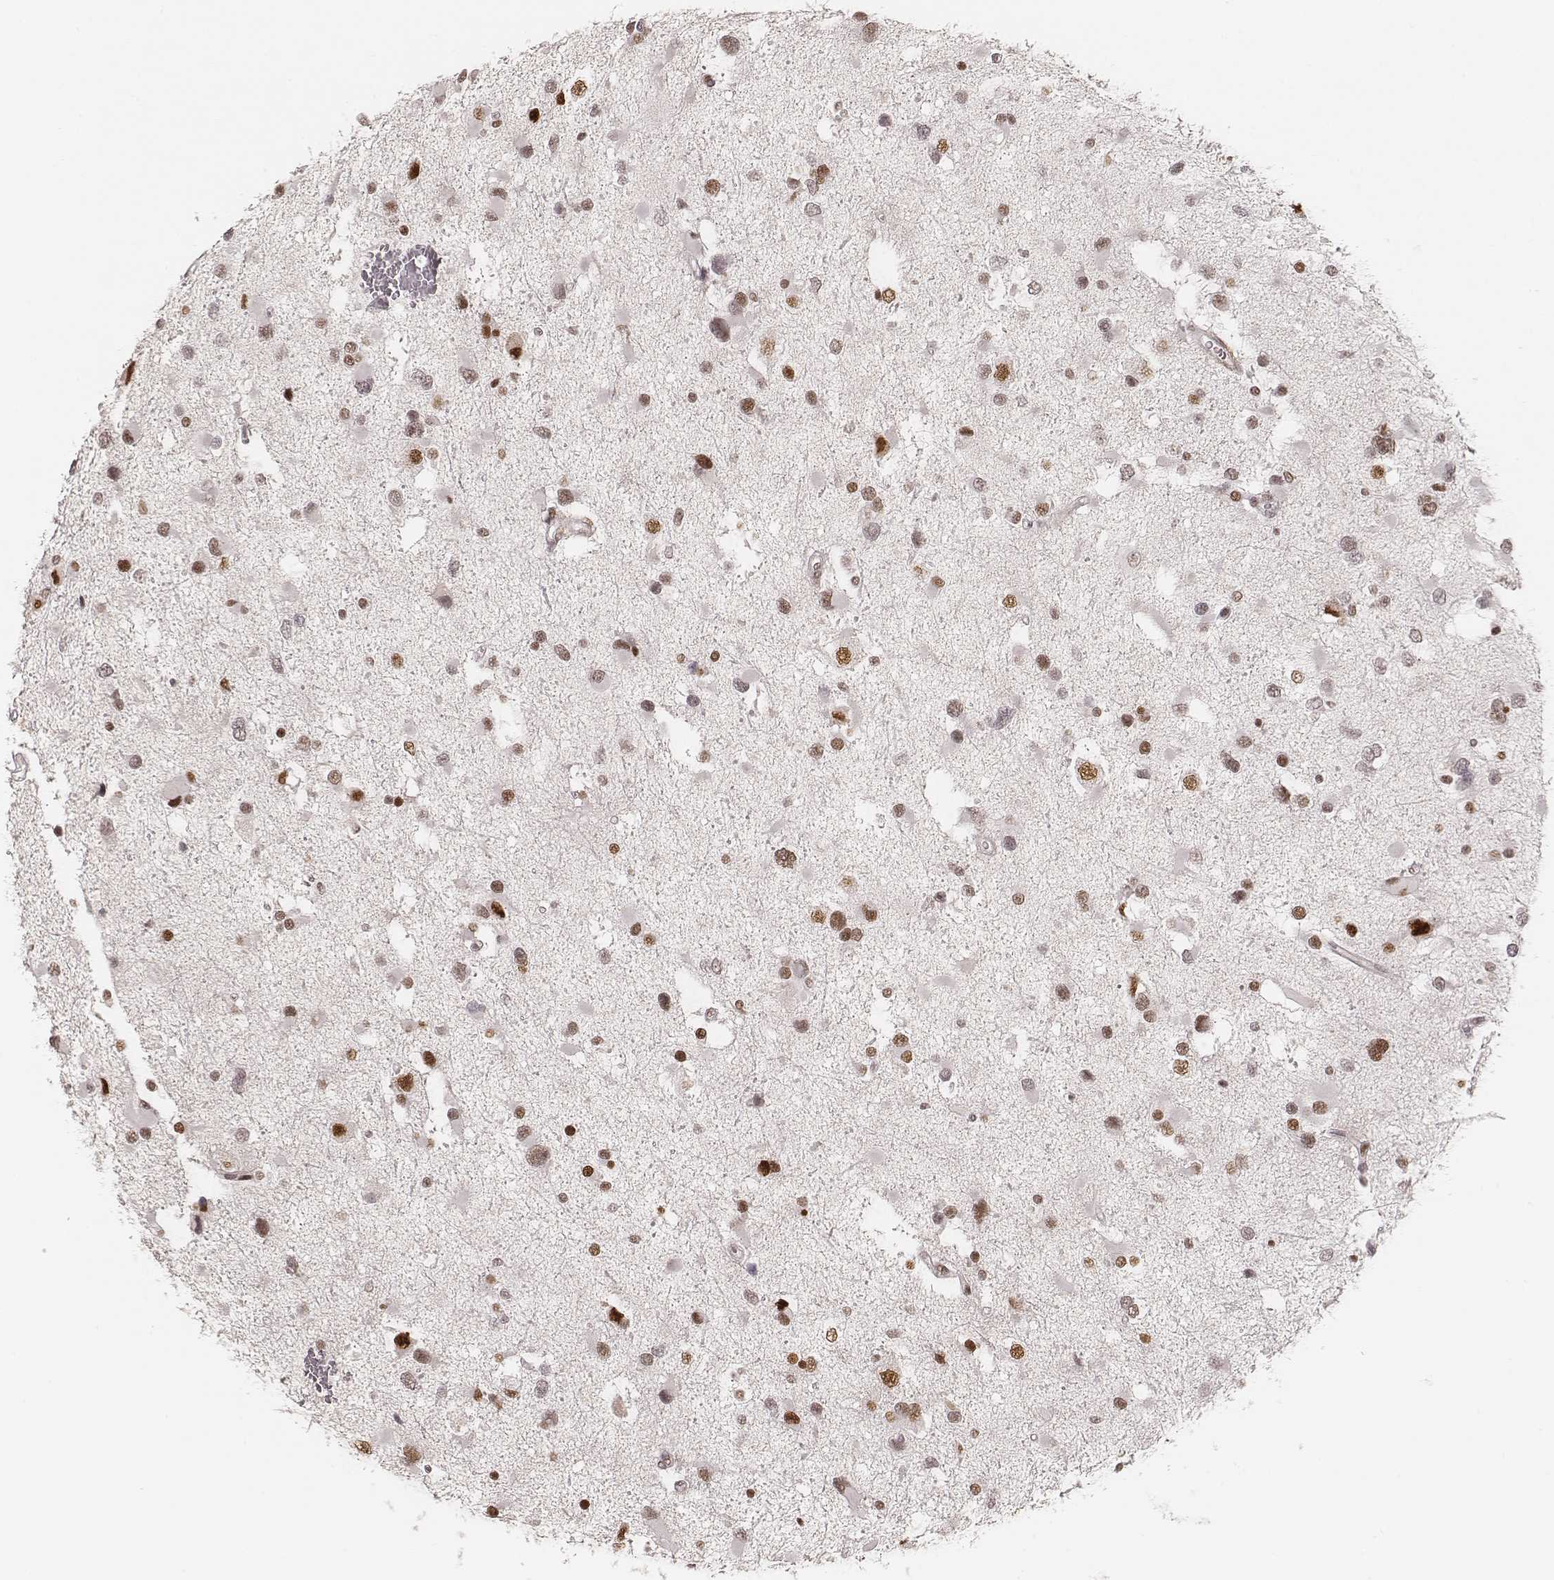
{"staining": {"intensity": "moderate", "quantity": ">75%", "location": "nuclear"}, "tissue": "glioma", "cell_type": "Tumor cells", "image_type": "cancer", "snomed": [{"axis": "morphology", "description": "Glioma, malignant, Low grade"}, {"axis": "topography", "description": "Brain"}], "caption": "IHC micrograph of glioma stained for a protein (brown), which displays medium levels of moderate nuclear staining in about >75% of tumor cells.", "gene": "HNRNPC", "patient": {"sex": "female", "age": 32}}